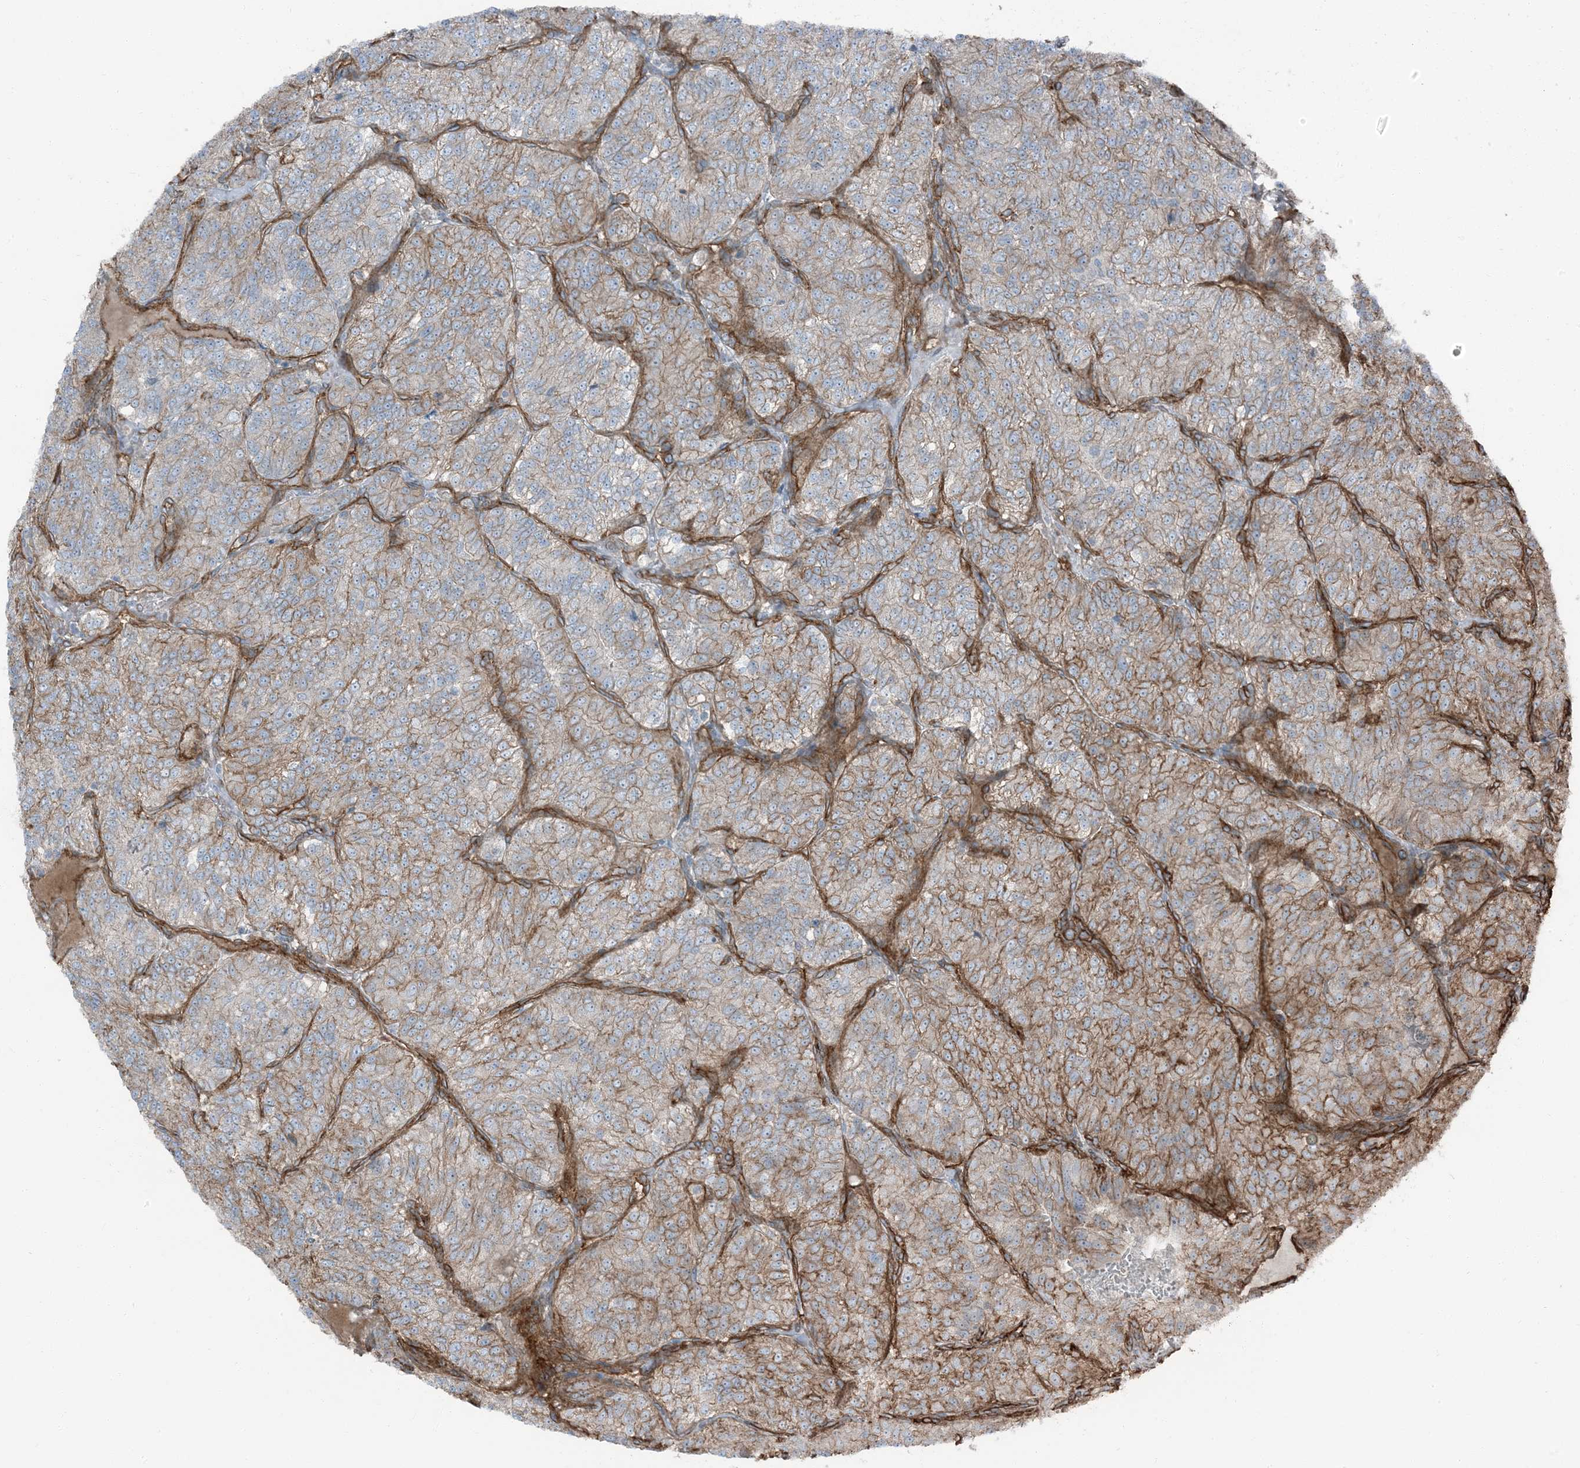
{"staining": {"intensity": "moderate", "quantity": "25%-75%", "location": "cytoplasmic/membranous"}, "tissue": "renal cancer", "cell_type": "Tumor cells", "image_type": "cancer", "snomed": [{"axis": "morphology", "description": "Adenocarcinoma, NOS"}, {"axis": "topography", "description": "Kidney"}], "caption": "High-power microscopy captured an IHC micrograph of adenocarcinoma (renal), revealing moderate cytoplasmic/membranous staining in approximately 25%-75% of tumor cells.", "gene": "ZFP90", "patient": {"sex": "female", "age": 63}}